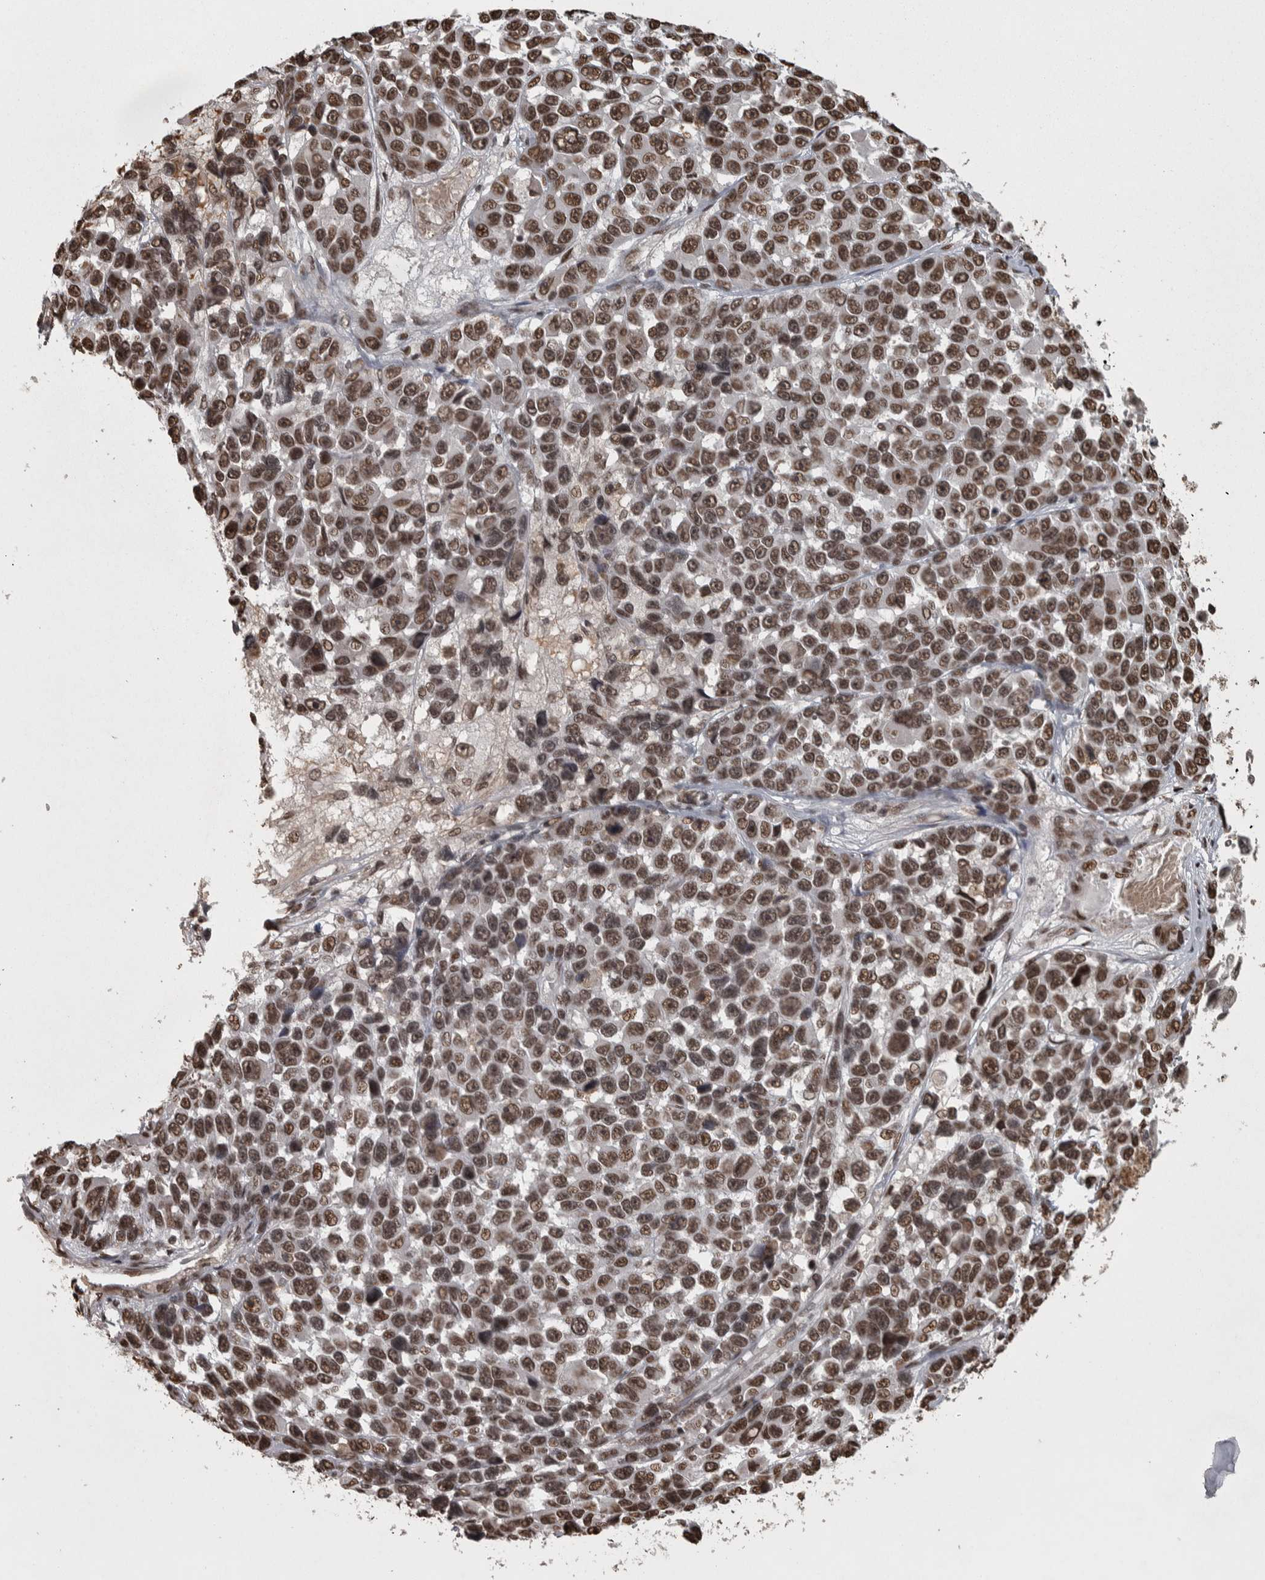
{"staining": {"intensity": "moderate", "quantity": ">75%", "location": "nuclear"}, "tissue": "melanoma", "cell_type": "Tumor cells", "image_type": "cancer", "snomed": [{"axis": "morphology", "description": "Malignant melanoma, NOS"}, {"axis": "topography", "description": "Skin"}], "caption": "IHC (DAB) staining of malignant melanoma displays moderate nuclear protein expression in about >75% of tumor cells.", "gene": "ZFHX4", "patient": {"sex": "male", "age": 53}}